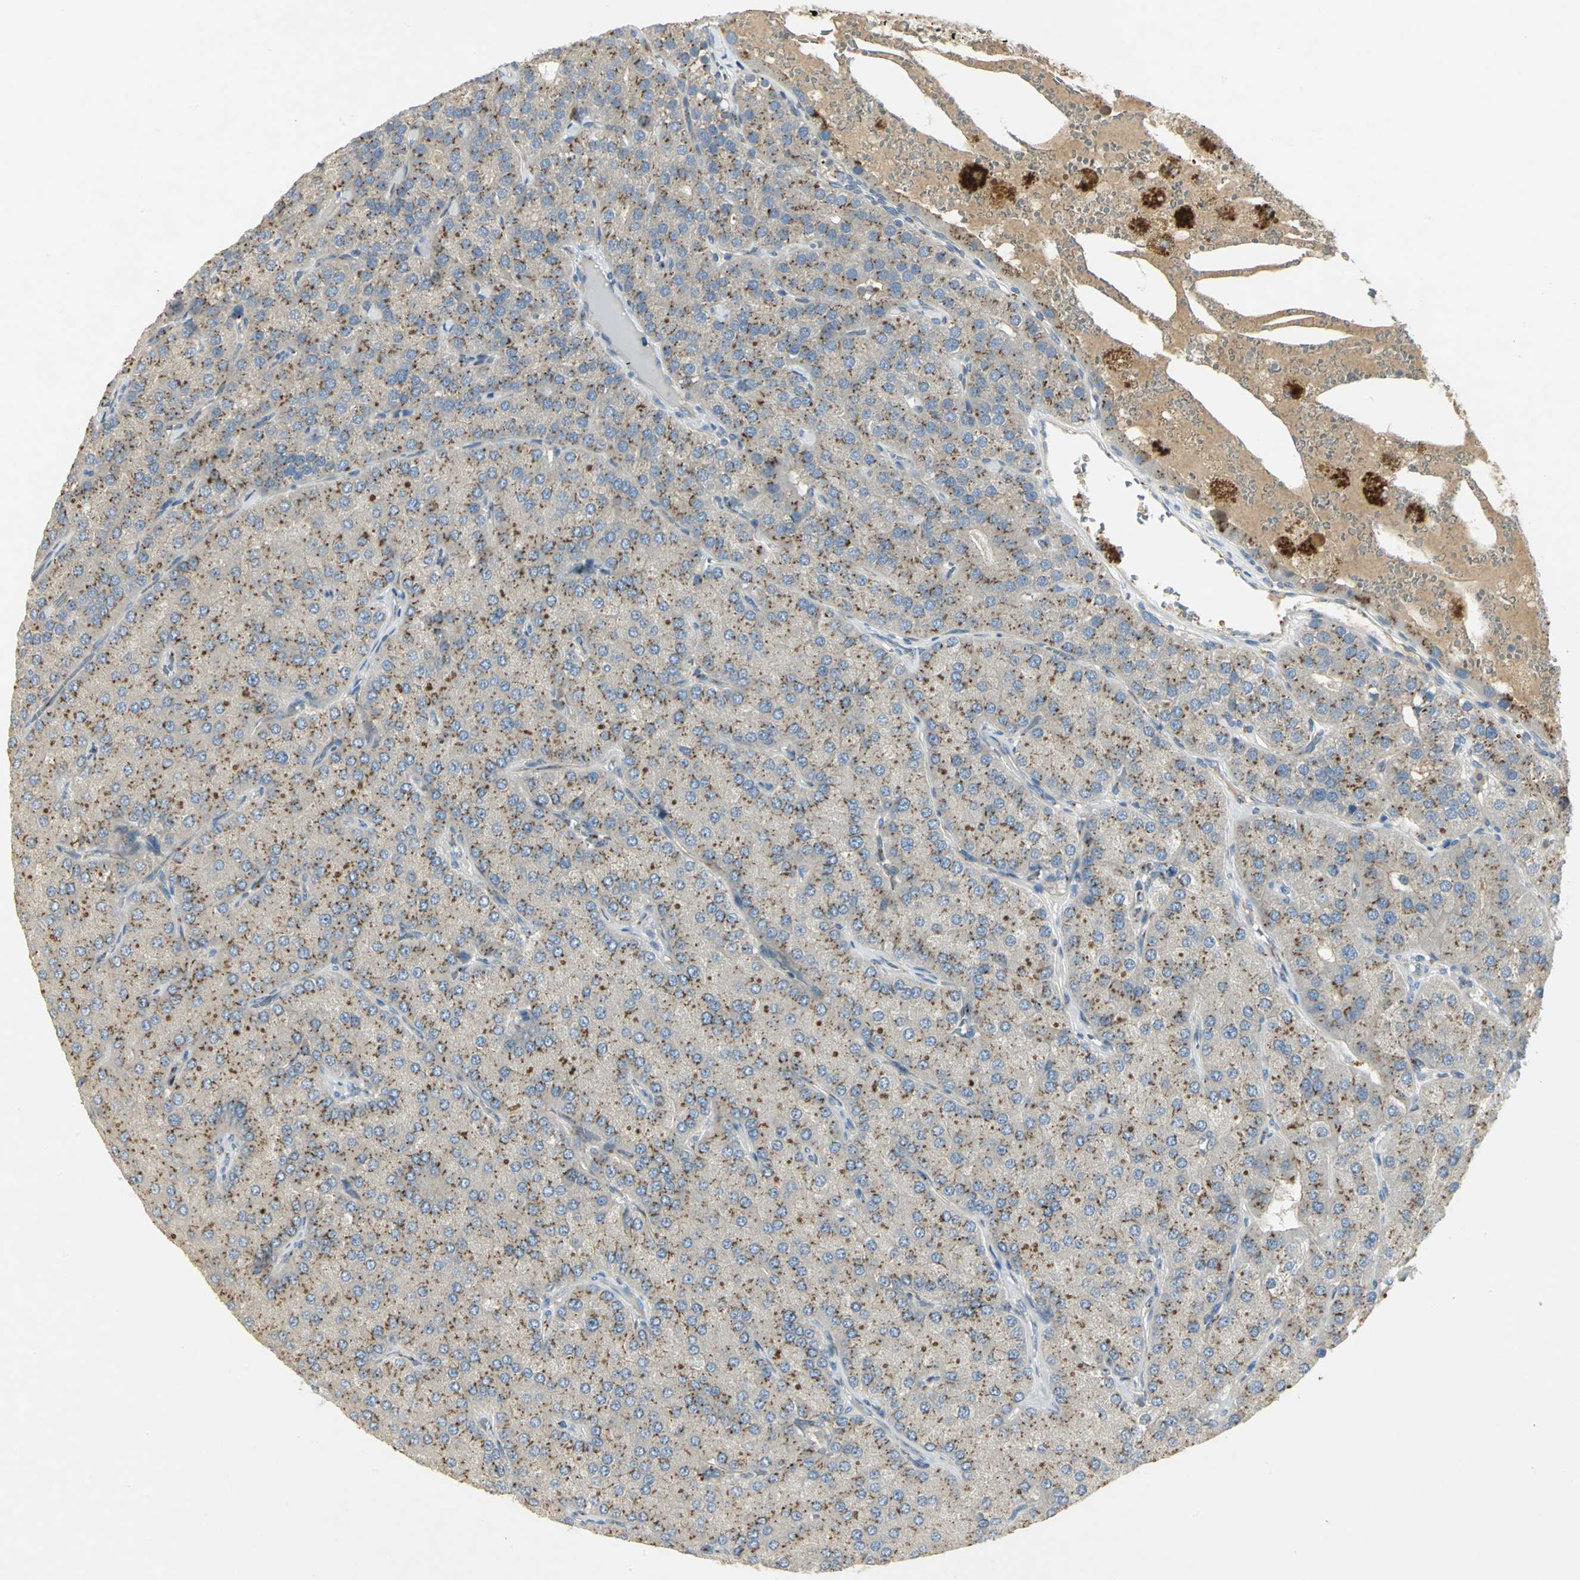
{"staining": {"intensity": "moderate", "quantity": ">75%", "location": "cytoplasmic/membranous"}, "tissue": "parathyroid gland", "cell_type": "Glandular cells", "image_type": "normal", "snomed": [{"axis": "morphology", "description": "Normal tissue, NOS"}, {"axis": "morphology", "description": "Adenoma, NOS"}, {"axis": "topography", "description": "Parathyroid gland"}], "caption": "Protein analysis of unremarkable parathyroid gland exhibits moderate cytoplasmic/membranous expression in about >75% of glandular cells. The staining was performed using DAB to visualize the protein expression in brown, while the nuclei were stained in blue with hematoxylin (Magnification: 20x).", "gene": "TM9SF2", "patient": {"sex": "female", "age": 86}}